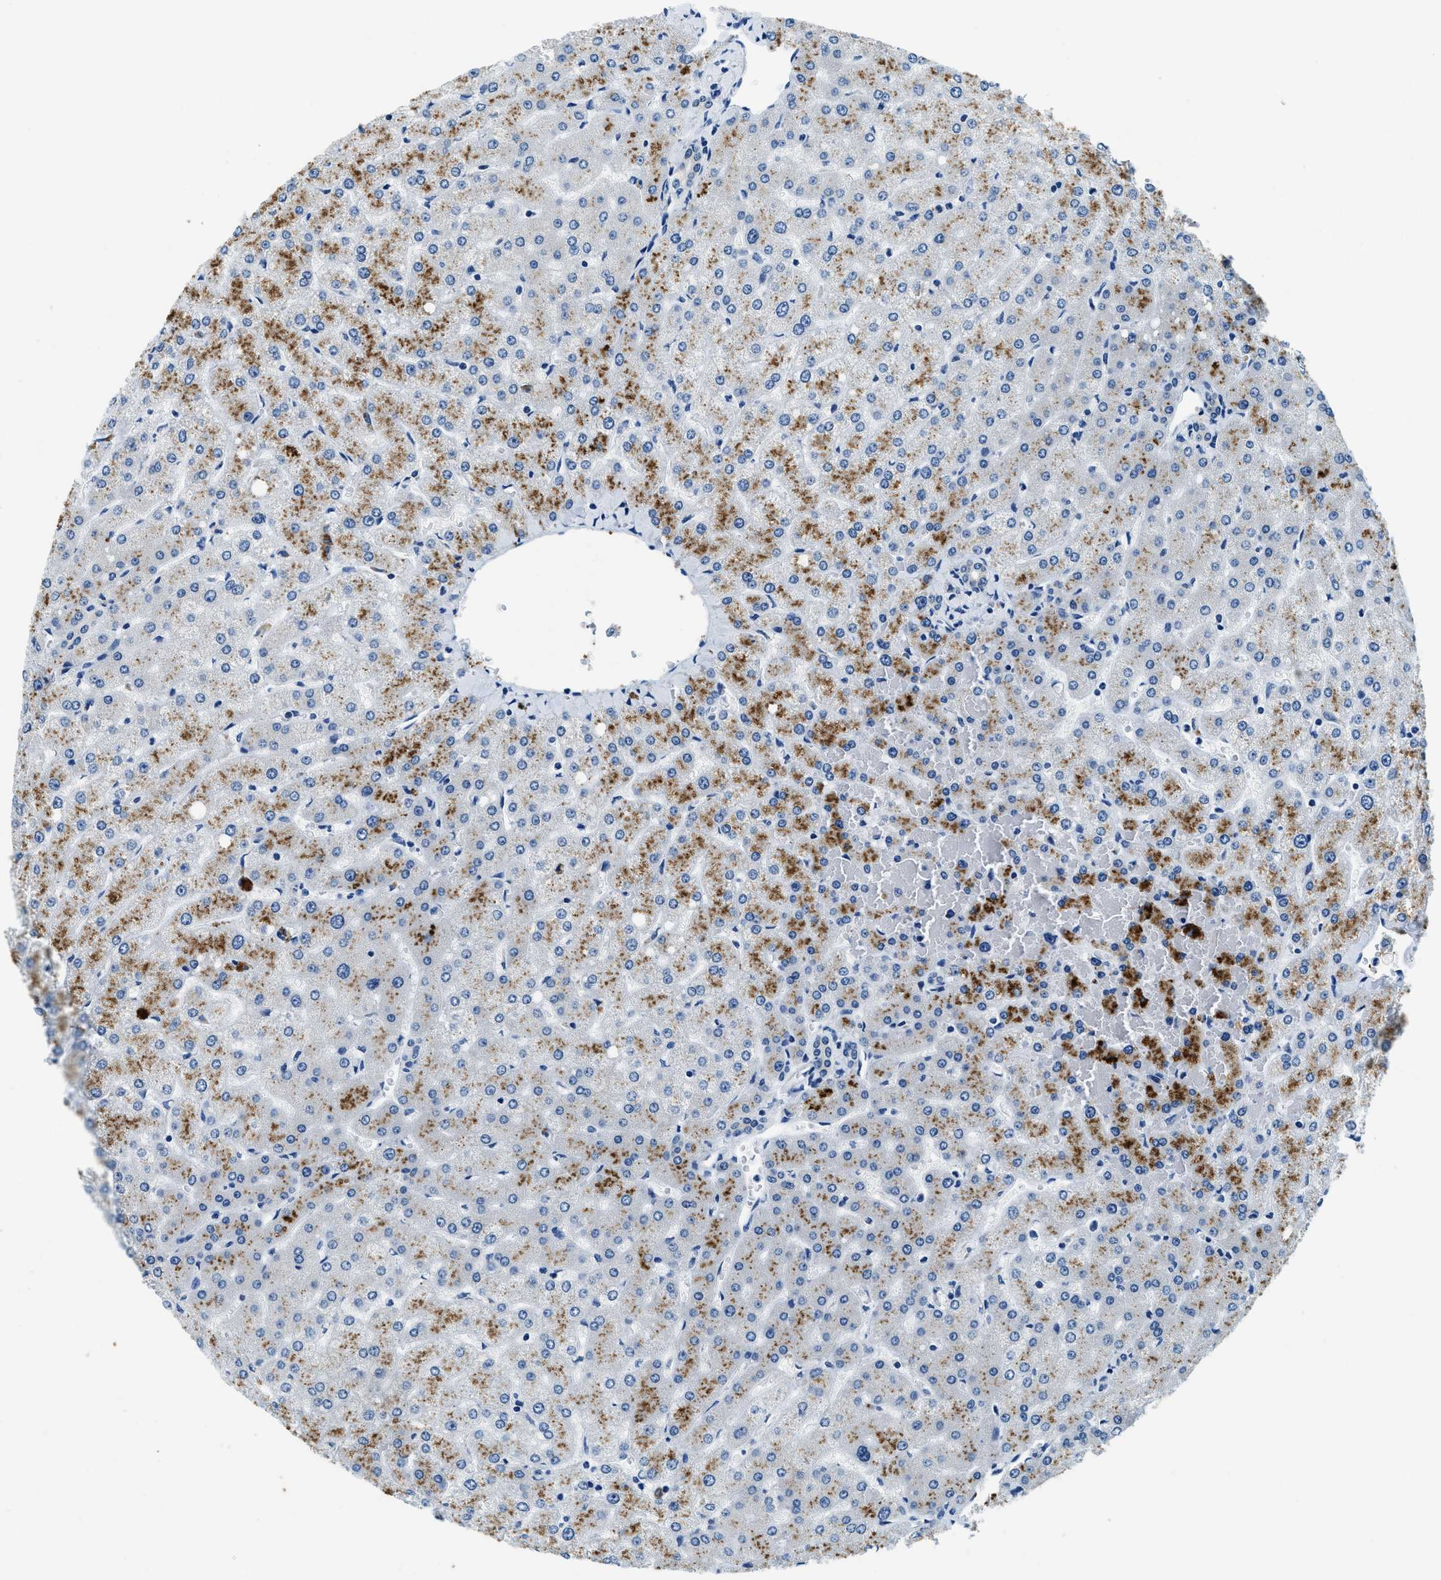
{"staining": {"intensity": "negative", "quantity": "none", "location": "none"}, "tissue": "liver", "cell_type": "Cholangiocytes", "image_type": "normal", "snomed": [{"axis": "morphology", "description": "Normal tissue, NOS"}, {"axis": "topography", "description": "Liver"}], "caption": "This is an IHC micrograph of unremarkable liver. There is no staining in cholangiocytes.", "gene": "UBAC2", "patient": {"sex": "female", "age": 54}}